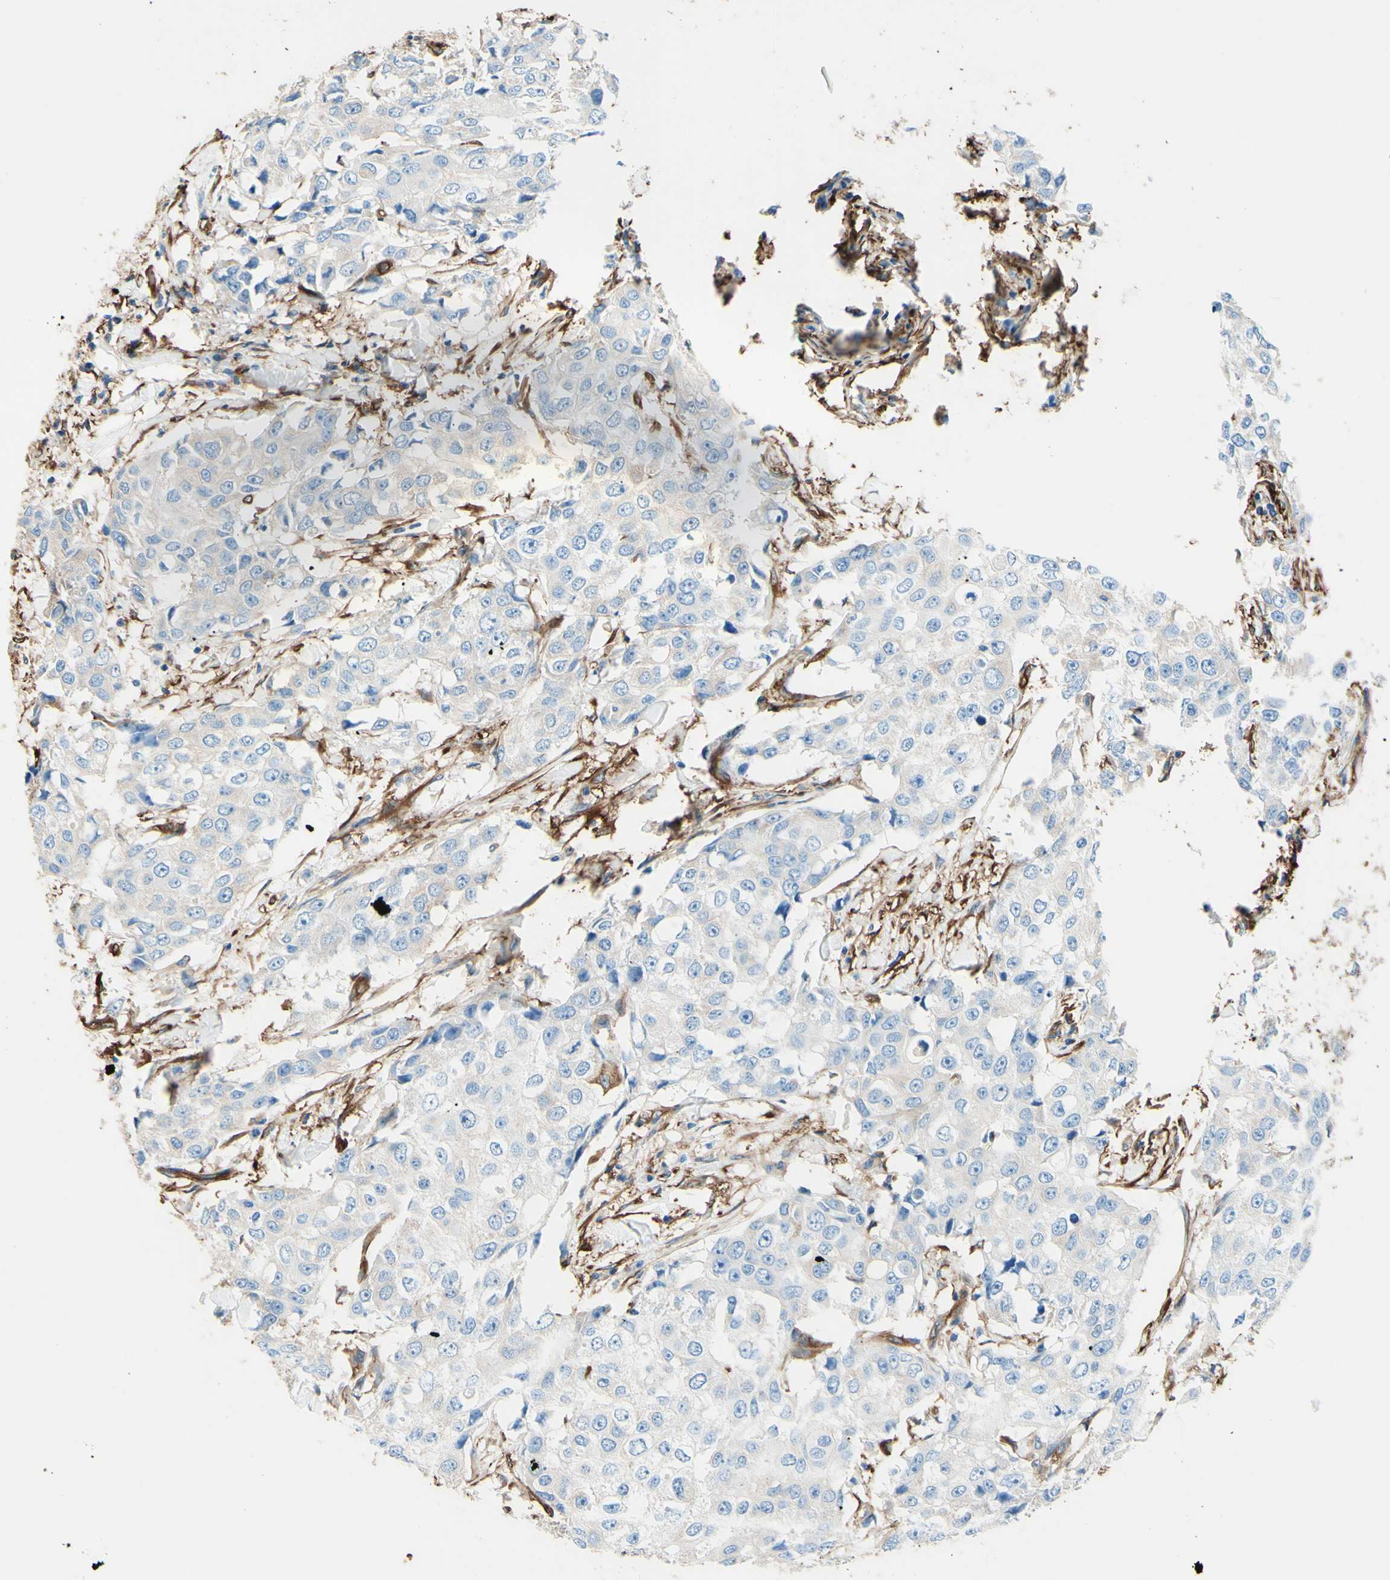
{"staining": {"intensity": "negative", "quantity": "none", "location": "none"}, "tissue": "breast cancer", "cell_type": "Tumor cells", "image_type": "cancer", "snomed": [{"axis": "morphology", "description": "Duct carcinoma"}, {"axis": "topography", "description": "Breast"}], "caption": "Tumor cells show no significant expression in invasive ductal carcinoma (breast).", "gene": "DPYSL3", "patient": {"sex": "female", "age": 27}}